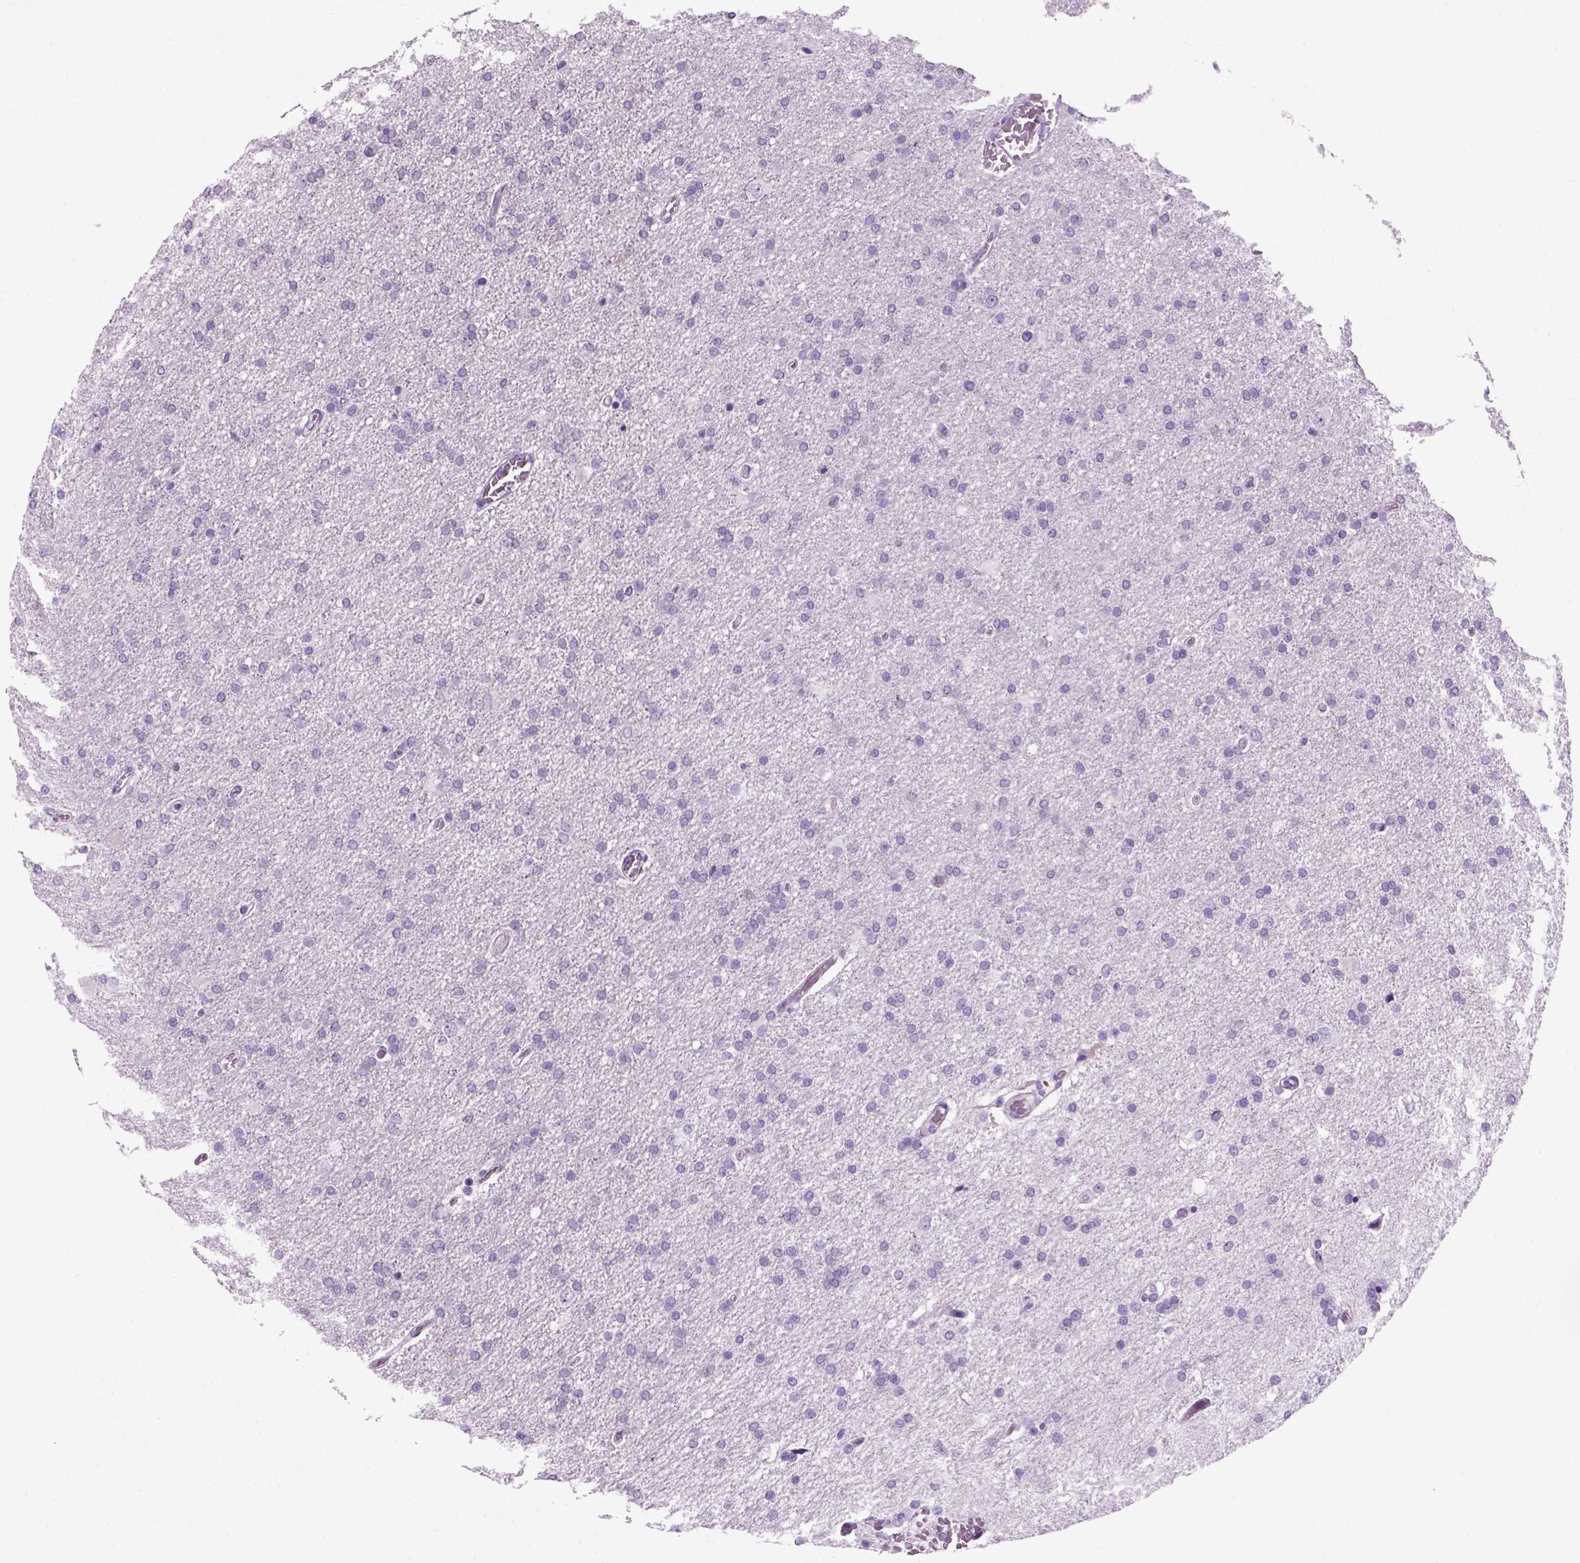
{"staining": {"intensity": "negative", "quantity": "none", "location": "none"}, "tissue": "glioma", "cell_type": "Tumor cells", "image_type": "cancer", "snomed": [{"axis": "morphology", "description": "Glioma, malignant, High grade"}, {"axis": "topography", "description": "Cerebral cortex"}], "caption": "Protein analysis of malignant high-grade glioma demonstrates no significant positivity in tumor cells.", "gene": "MZB1", "patient": {"sex": "male", "age": 70}}